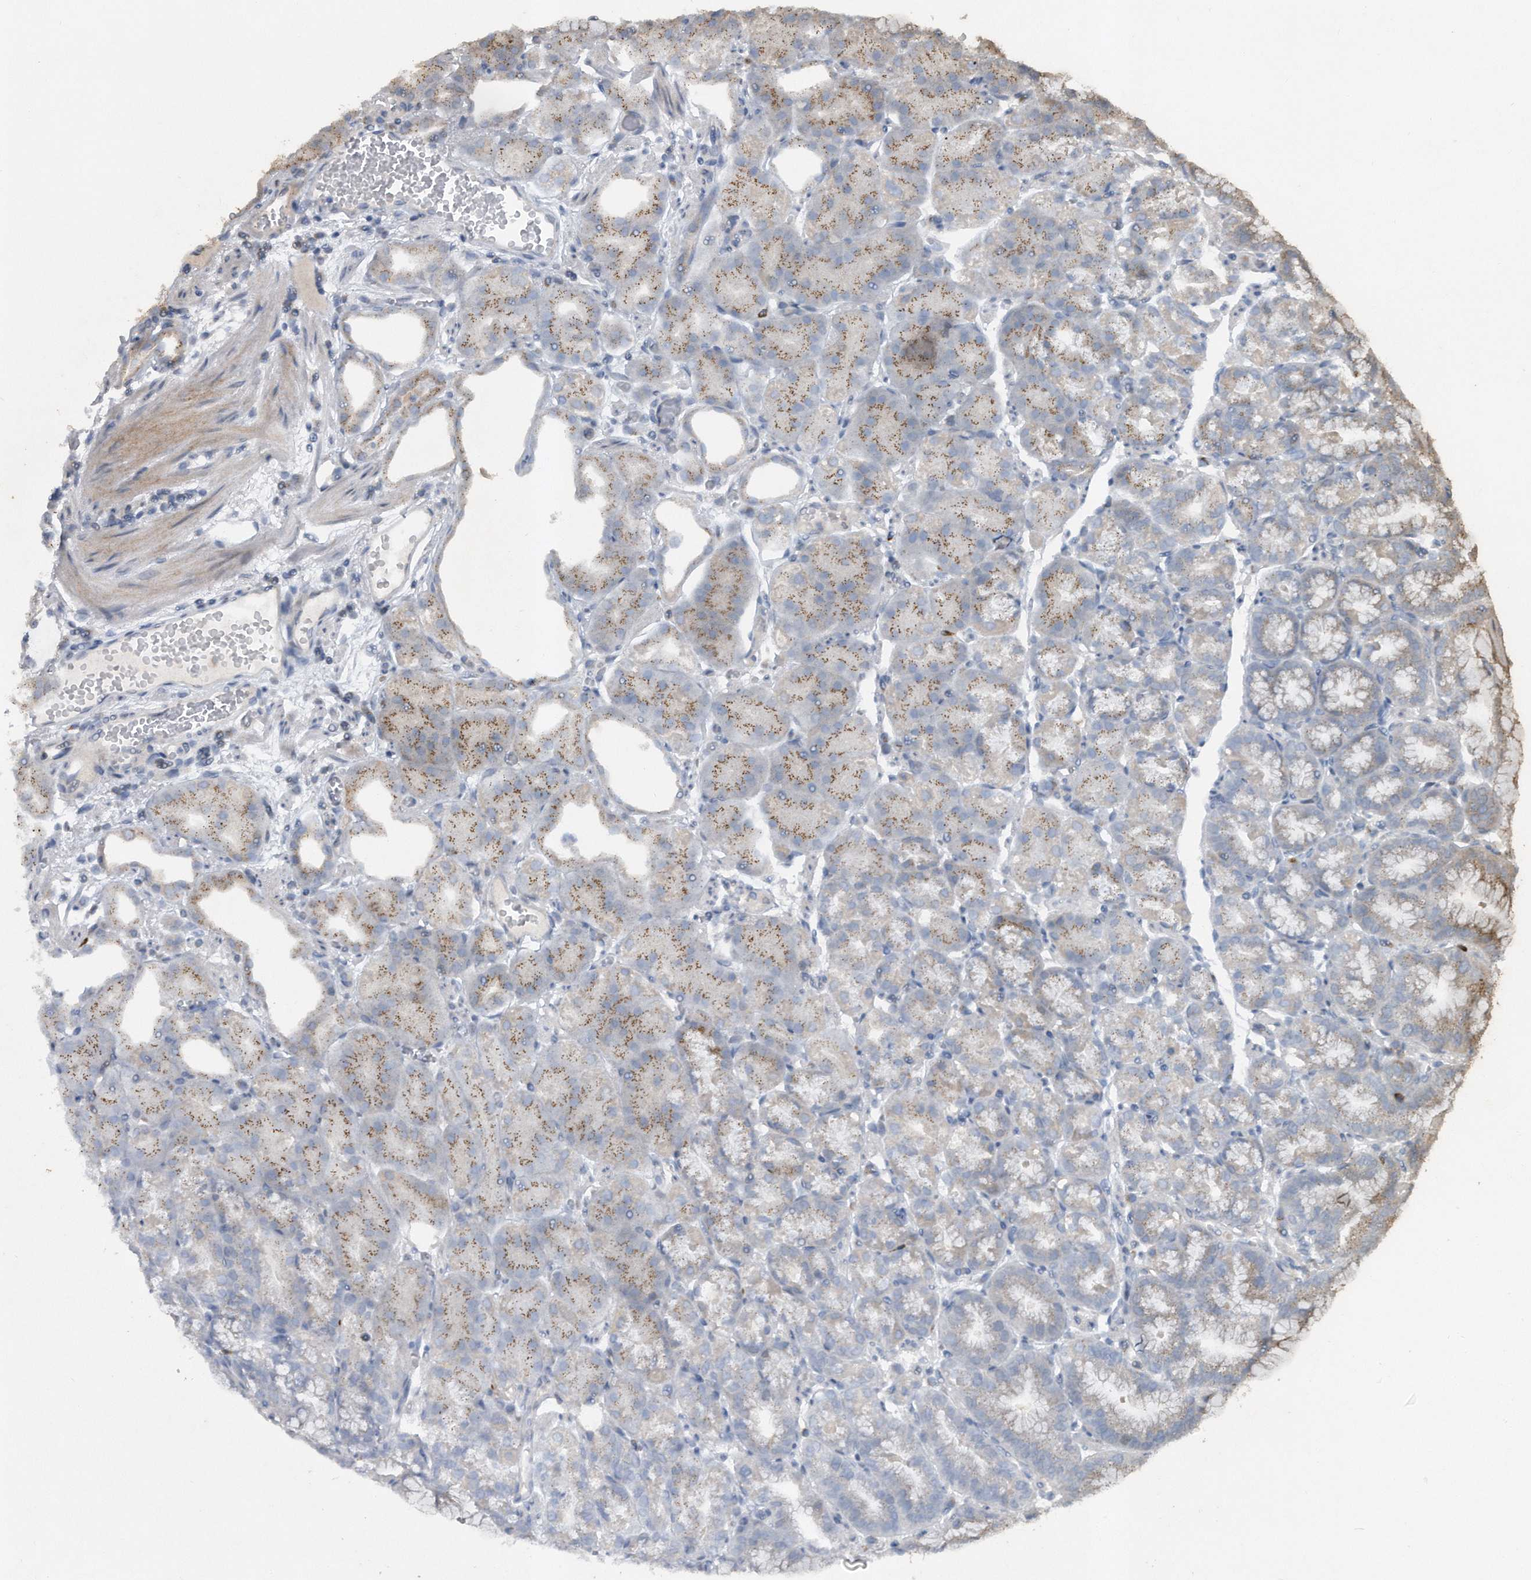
{"staining": {"intensity": "weak", "quantity": "25%-75%", "location": "cytoplasmic/membranous"}, "tissue": "stomach", "cell_type": "Glandular cells", "image_type": "normal", "snomed": [{"axis": "morphology", "description": "Normal tissue, NOS"}, {"axis": "topography", "description": "Stomach, lower"}], "caption": "This histopathology image displays immunohistochemistry (IHC) staining of benign stomach, with low weak cytoplasmic/membranous positivity in about 25%-75% of glandular cells.", "gene": "PGBD2", "patient": {"sex": "male", "age": 71}}